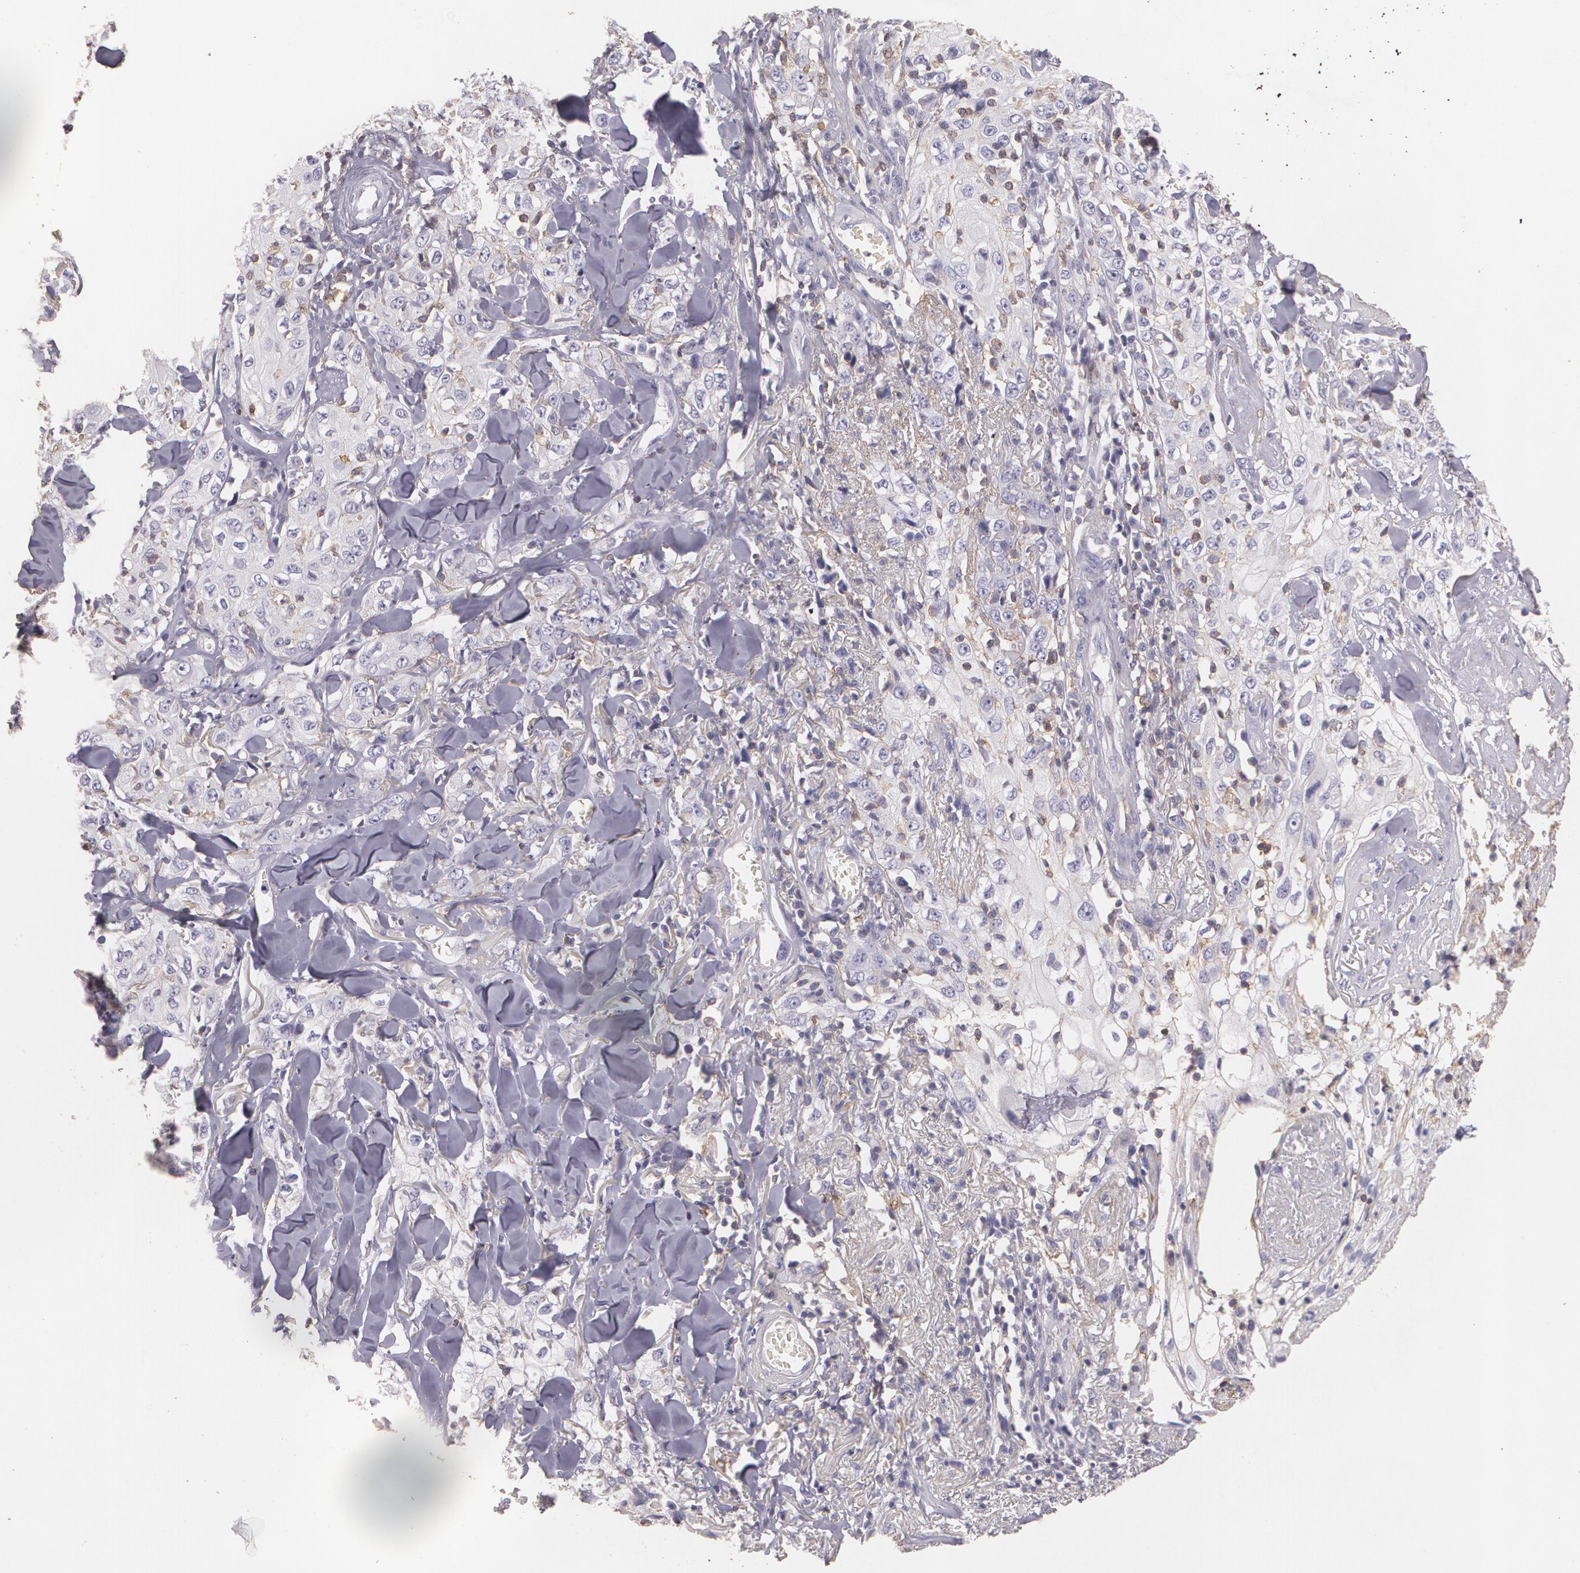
{"staining": {"intensity": "negative", "quantity": "none", "location": "none"}, "tissue": "skin cancer", "cell_type": "Tumor cells", "image_type": "cancer", "snomed": [{"axis": "morphology", "description": "Squamous cell carcinoma, NOS"}, {"axis": "topography", "description": "Skin"}], "caption": "Photomicrograph shows no protein positivity in tumor cells of squamous cell carcinoma (skin) tissue. (DAB (3,3'-diaminobenzidine) IHC, high magnification).", "gene": "TGFBR1", "patient": {"sex": "male", "age": 65}}